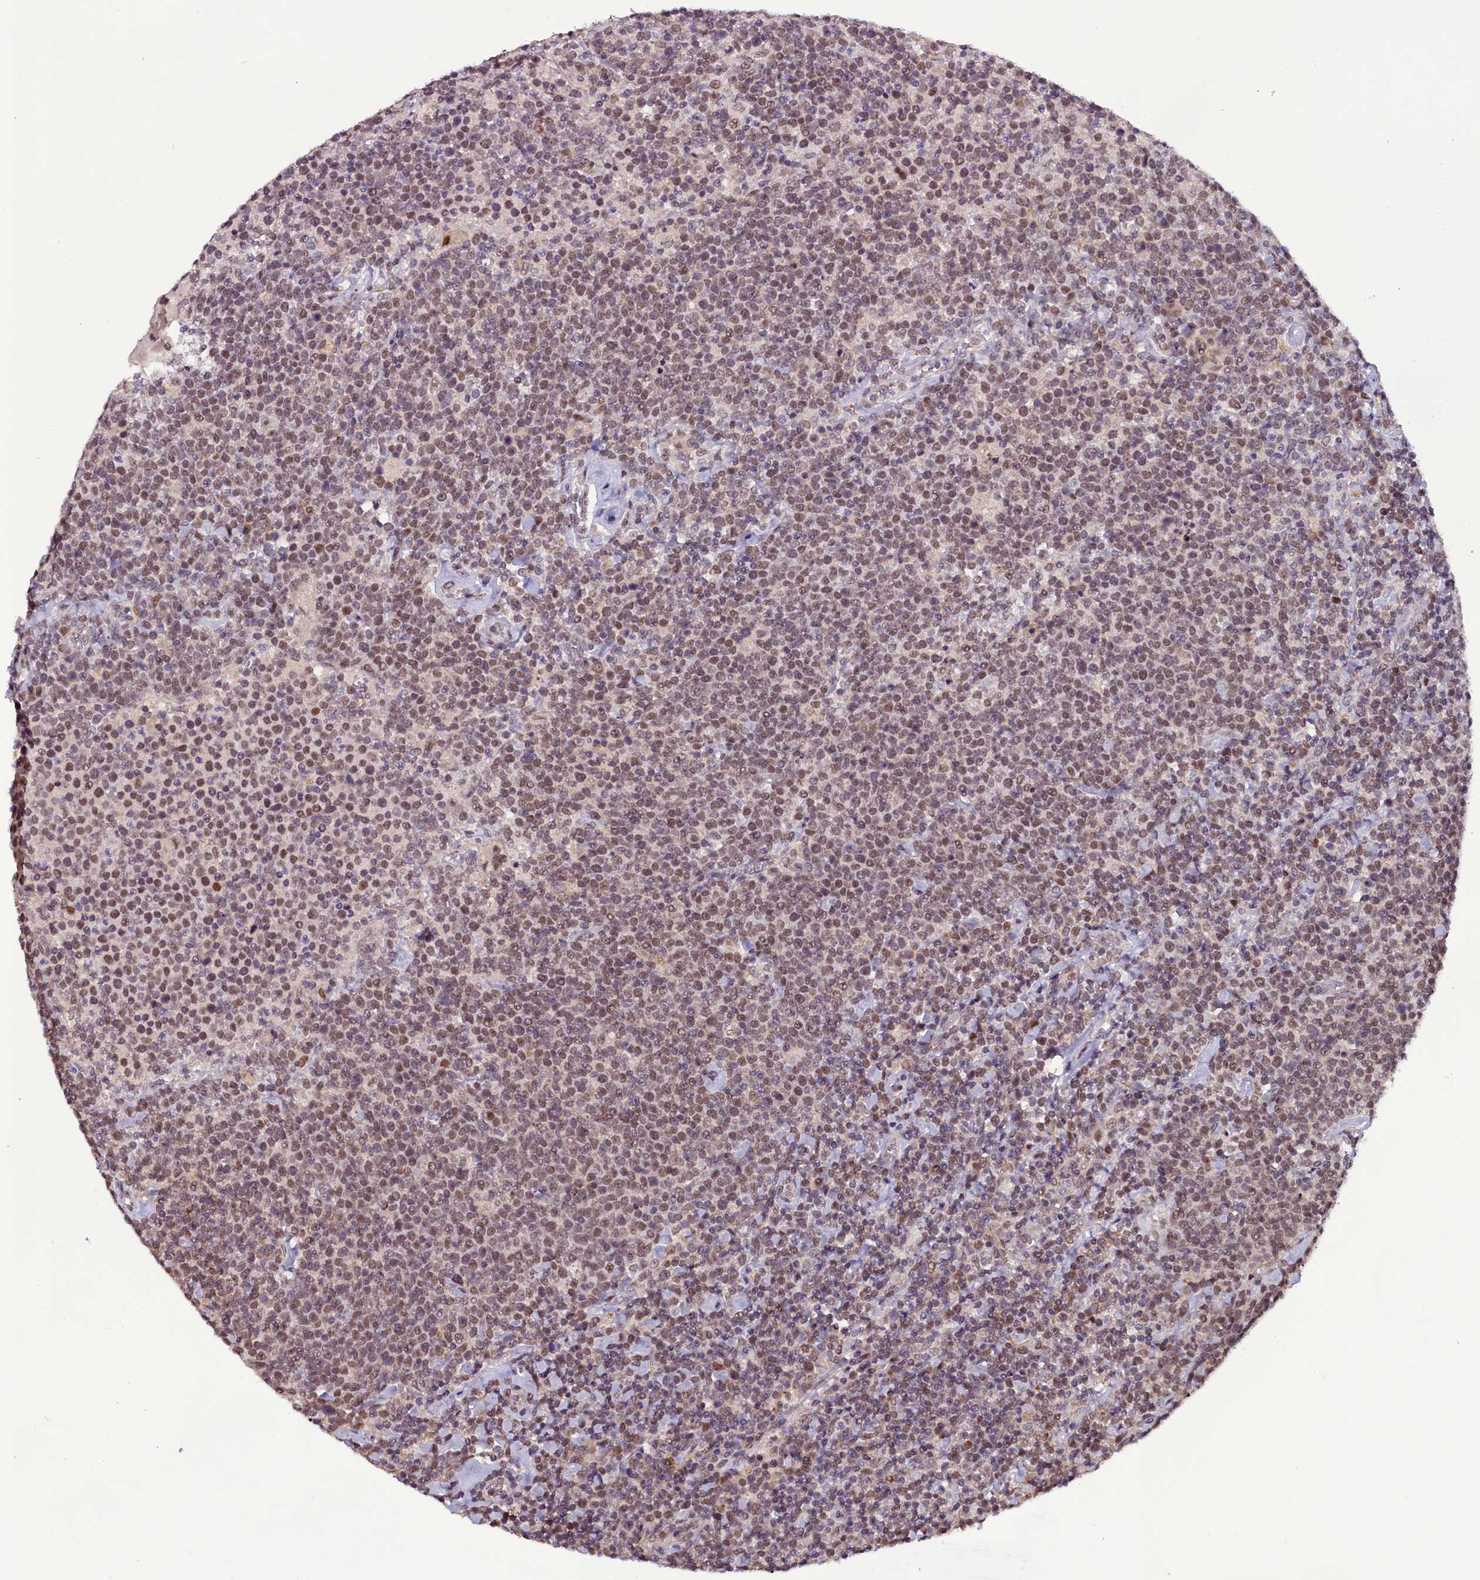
{"staining": {"intensity": "moderate", "quantity": "25%-75%", "location": "nuclear"}, "tissue": "lymphoma", "cell_type": "Tumor cells", "image_type": "cancer", "snomed": [{"axis": "morphology", "description": "Malignant lymphoma, non-Hodgkin's type, High grade"}, {"axis": "topography", "description": "Lymph node"}], "caption": "DAB immunohistochemical staining of human high-grade malignant lymphoma, non-Hodgkin's type displays moderate nuclear protein expression in approximately 25%-75% of tumor cells.", "gene": "RPUSD2", "patient": {"sex": "male", "age": 61}}